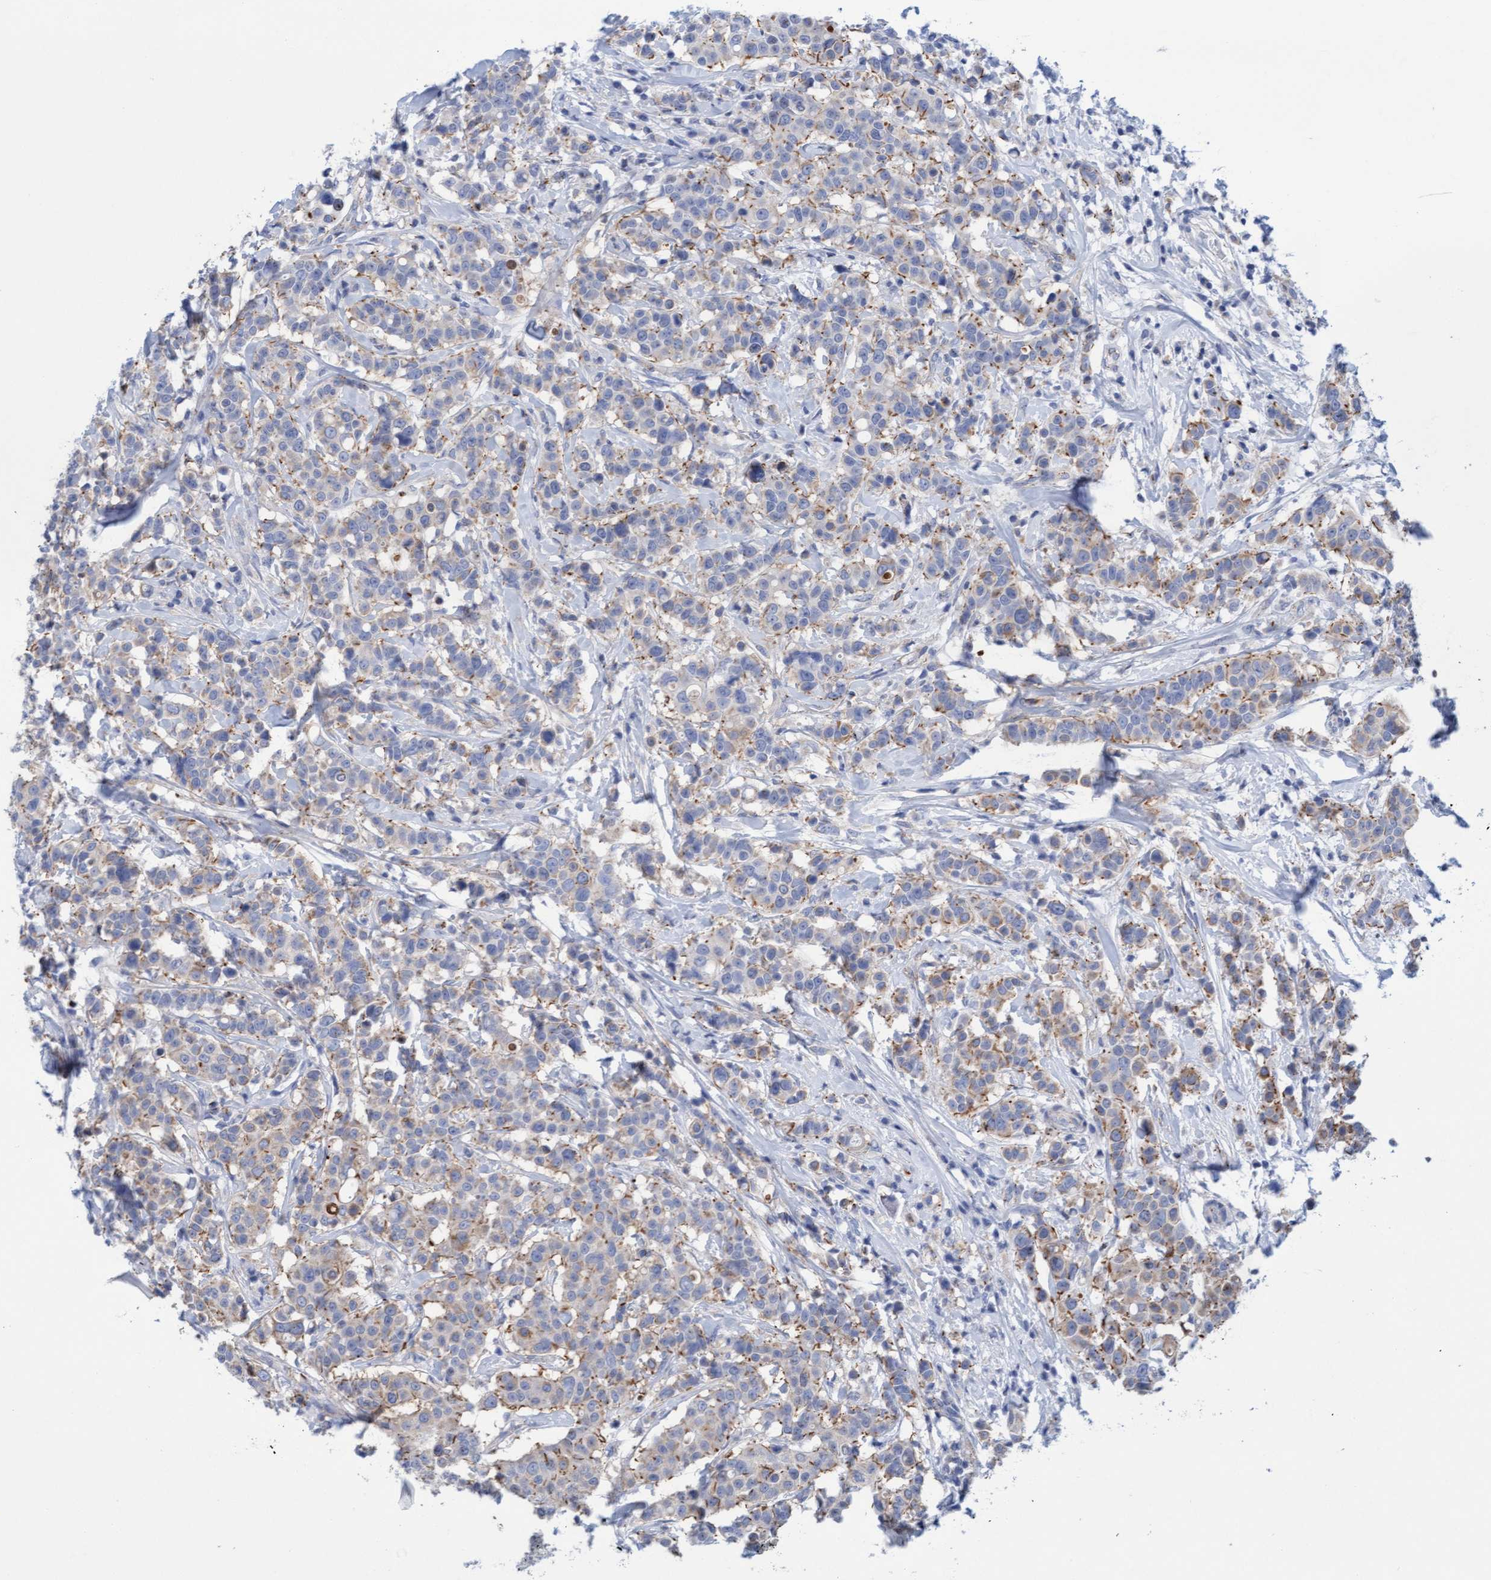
{"staining": {"intensity": "moderate", "quantity": "25%-75%", "location": "cytoplasmic/membranous"}, "tissue": "breast cancer", "cell_type": "Tumor cells", "image_type": "cancer", "snomed": [{"axis": "morphology", "description": "Duct carcinoma"}, {"axis": "topography", "description": "Breast"}], "caption": "A micrograph of human breast infiltrating ductal carcinoma stained for a protein displays moderate cytoplasmic/membranous brown staining in tumor cells.", "gene": "SGSH", "patient": {"sex": "female", "age": 27}}